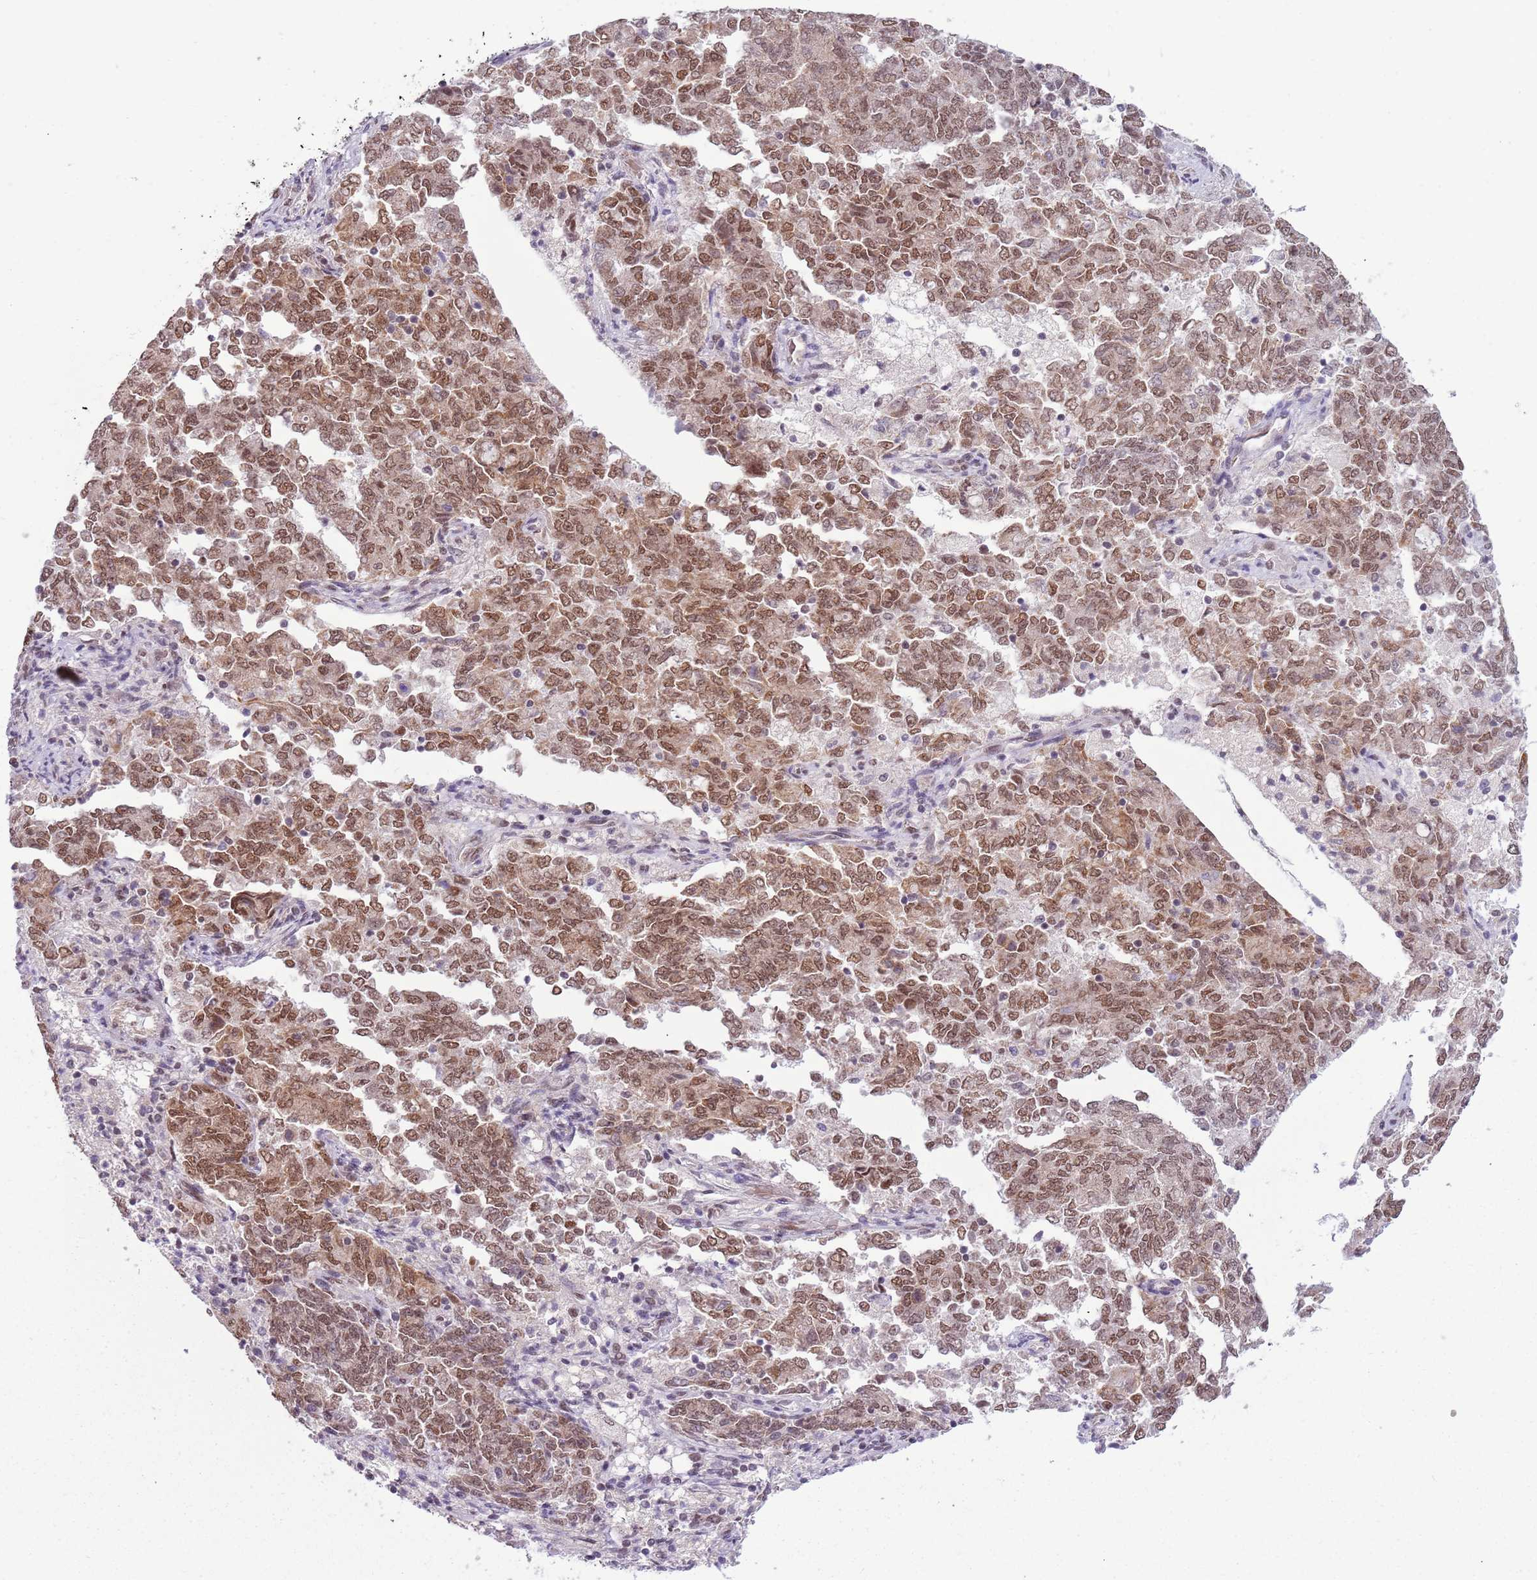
{"staining": {"intensity": "moderate", "quantity": ">75%", "location": "nuclear"}, "tissue": "endometrial cancer", "cell_type": "Tumor cells", "image_type": "cancer", "snomed": [{"axis": "morphology", "description": "Adenocarcinoma, NOS"}, {"axis": "topography", "description": "Endometrium"}], "caption": "Endometrial cancer (adenocarcinoma) stained with a brown dye reveals moderate nuclear positive expression in approximately >75% of tumor cells.", "gene": "FAM120AOS", "patient": {"sex": "female", "age": 80}}